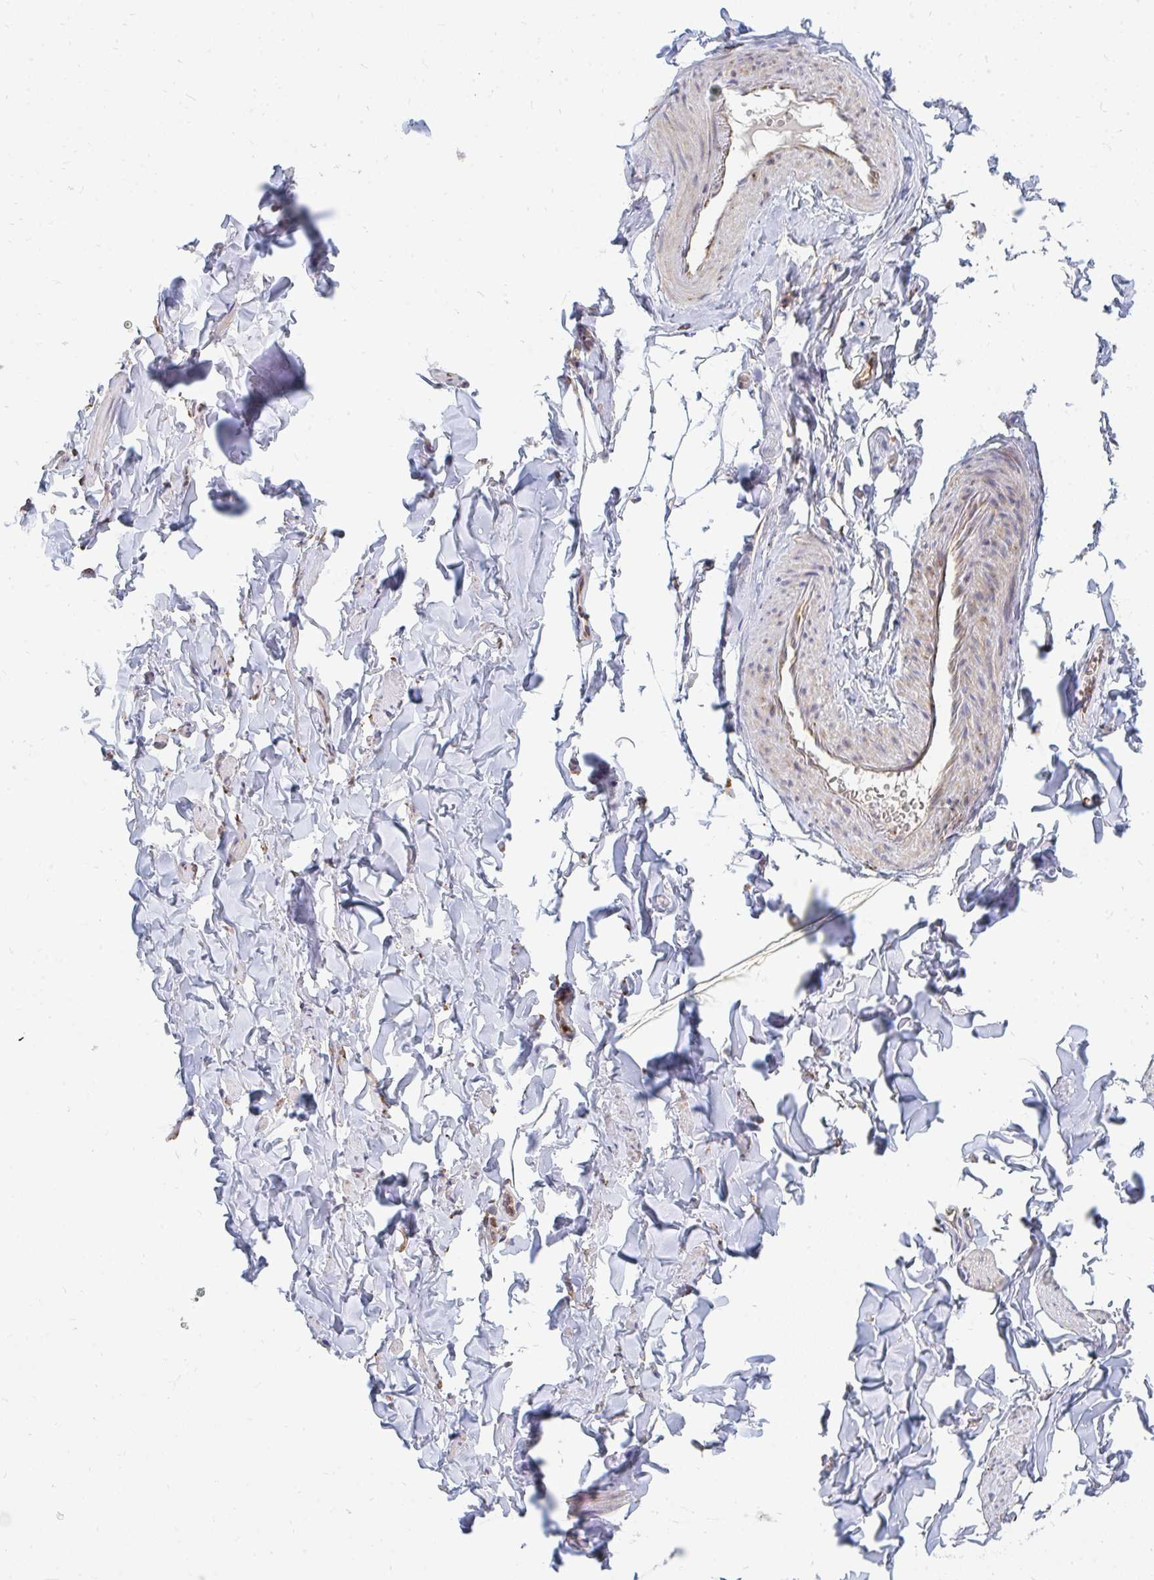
{"staining": {"intensity": "moderate", "quantity": "<25%", "location": "cytoplasmic/membranous"}, "tissue": "adipose tissue", "cell_type": "Adipocytes", "image_type": "normal", "snomed": [{"axis": "morphology", "description": "Normal tissue, NOS"}, {"axis": "topography", "description": "Vulva"}, {"axis": "topography", "description": "Peripheral nerve tissue"}], "caption": "This image displays immunohistochemistry staining of normal human adipose tissue, with low moderate cytoplasmic/membranous expression in about <25% of adipocytes.", "gene": "PPP1R13L", "patient": {"sex": "female", "age": 66}}